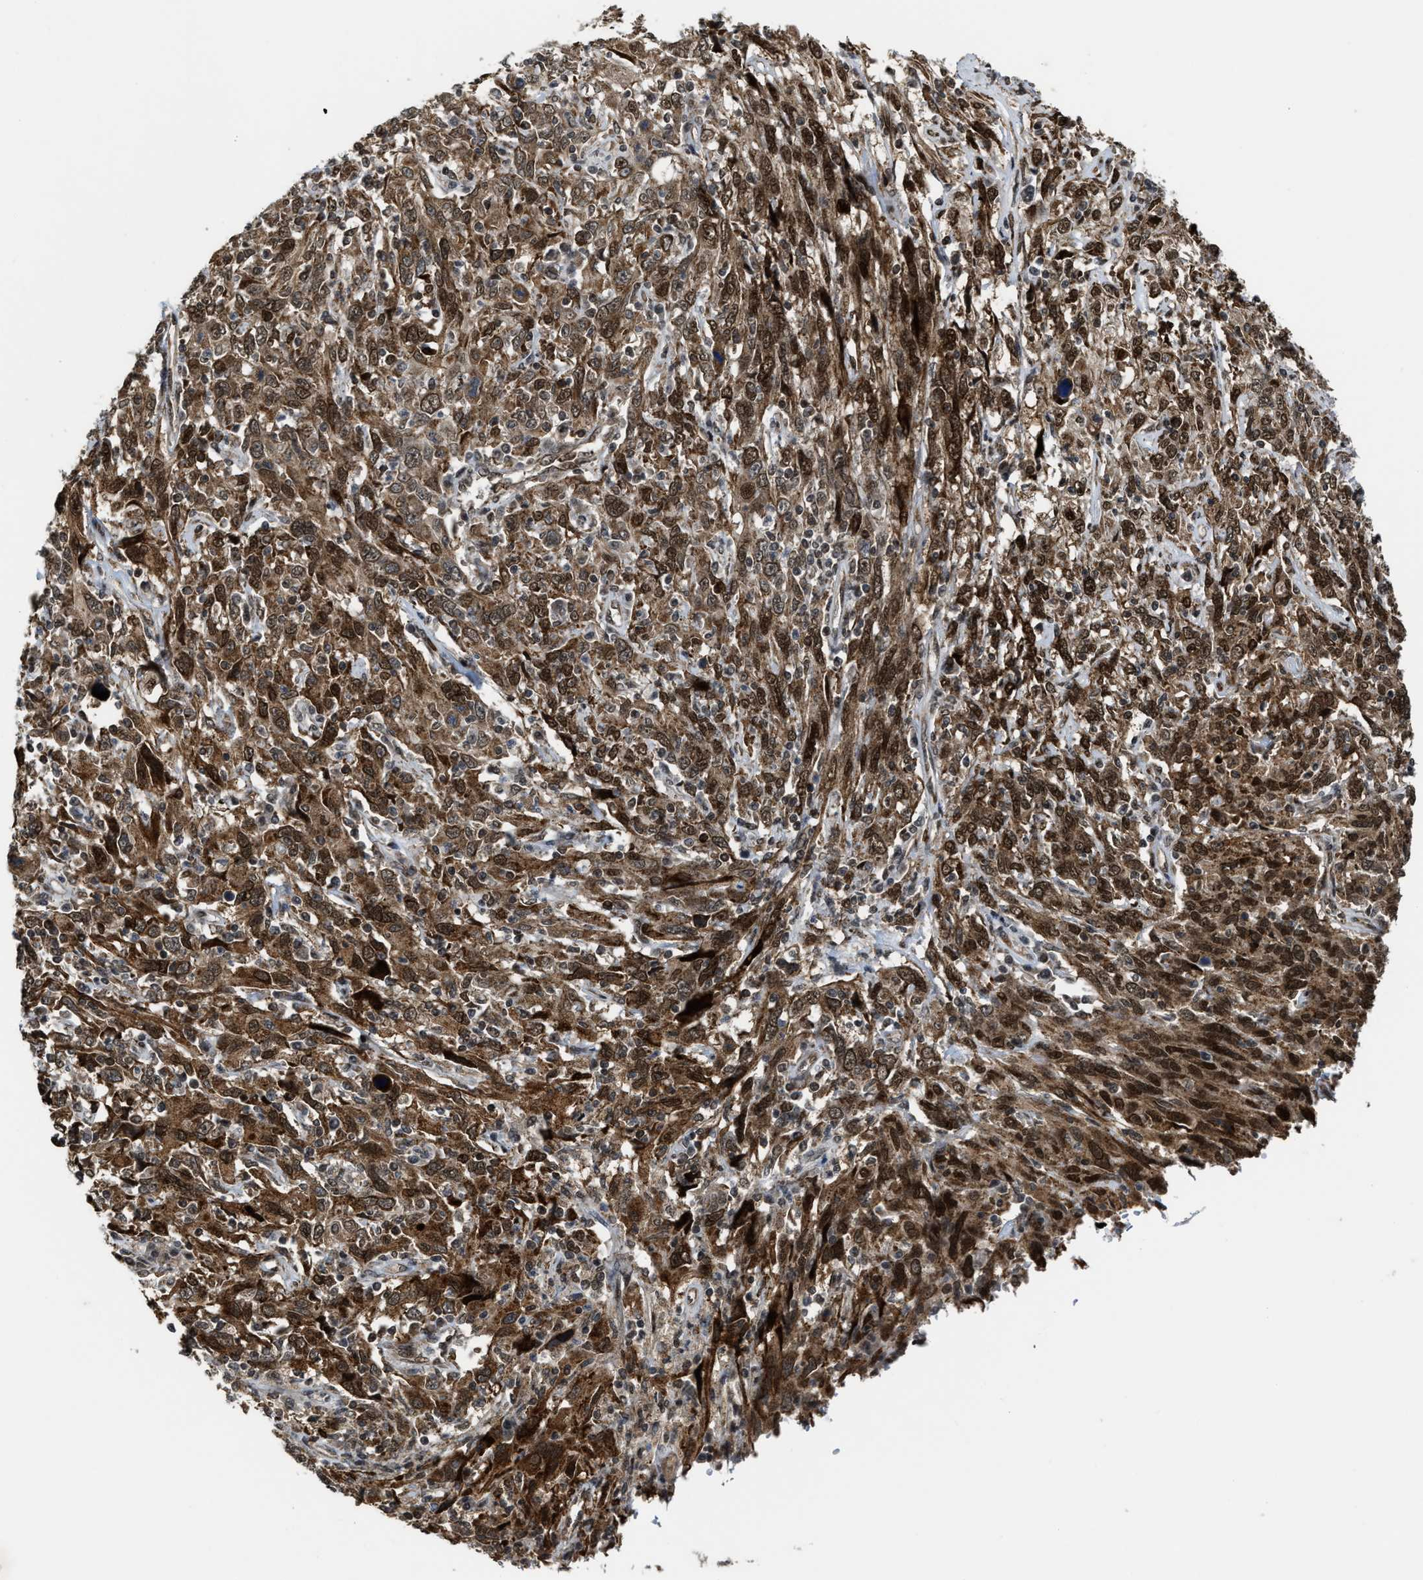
{"staining": {"intensity": "moderate", "quantity": ">75%", "location": "cytoplasmic/membranous,nuclear"}, "tissue": "cervical cancer", "cell_type": "Tumor cells", "image_type": "cancer", "snomed": [{"axis": "morphology", "description": "Squamous cell carcinoma, NOS"}, {"axis": "topography", "description": "Cervix"}], "caption": "This is a histology image of IHC staining of cervical cancer (squamous cell carcinoma), which shows moderate positivity in the cytoplasmic/membranous and nuclear of tumor cells.", "gene": "ZNF250", "patient": {"sex": "female", "age": 46}}